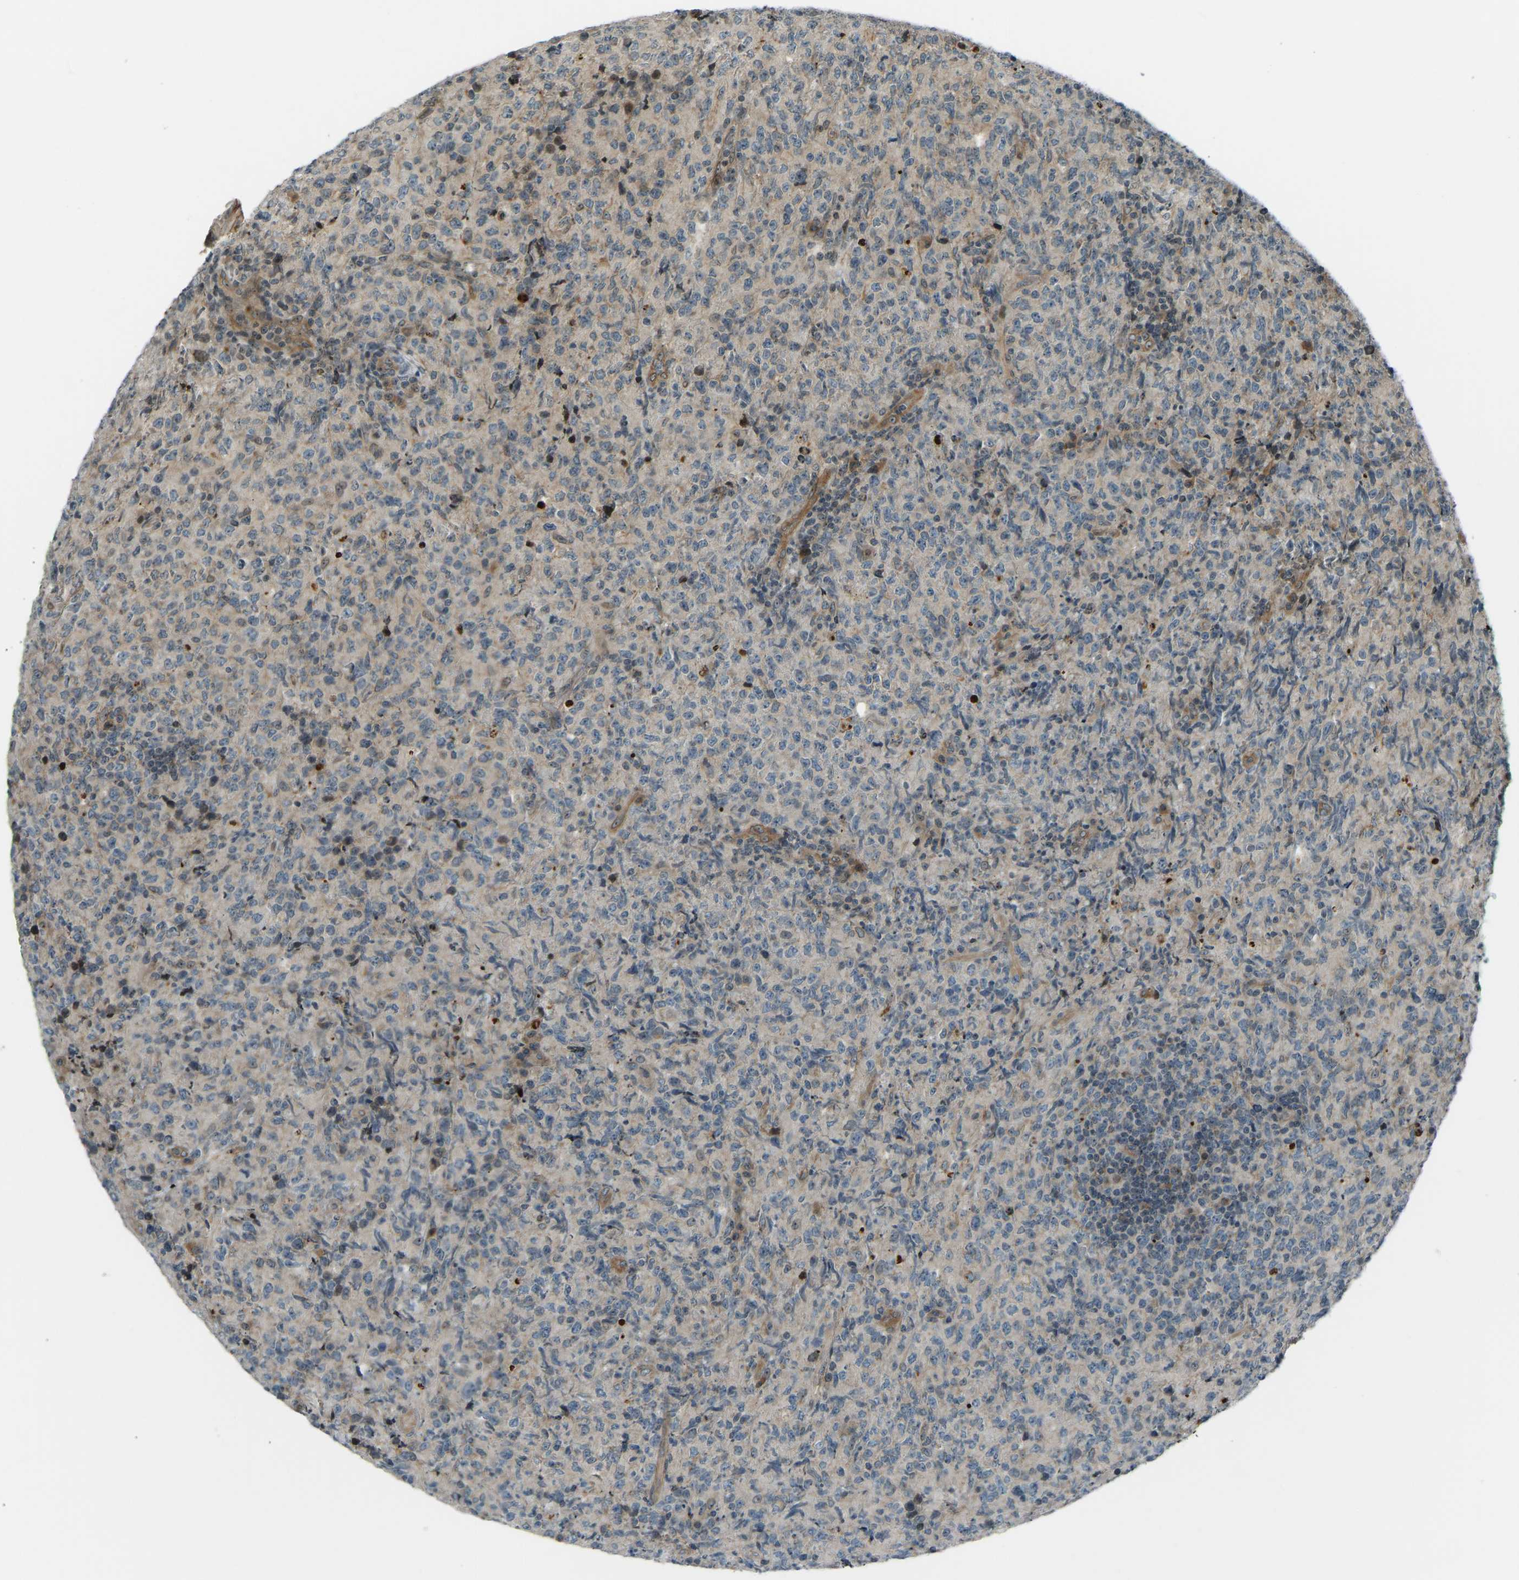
{"staining": {"intensity": "moderate", "quantity": "<25%", "location": "cytoplasmic/membranous"}, "tissue": "lymphoma", "cell_type": "Tumor cells", "image_type": "cancer", "snomed": [{"axis": "morphology", "description": "Malignant lymphoma, non-Hodgkin's type, High grade"}, {"axis": "topography", "description": "Tonsil"}], "caption": "Tumor cells exhibit moderate cytoplasmic/membranous expression in about <25% of cells in lymphoma. Using DAB (brown) and hematoxylin (blue) stains, captured at high magnification using brightfield microscopy.", "gene": "SVOPL", "patient": {"sex": "female", "age": 36}}